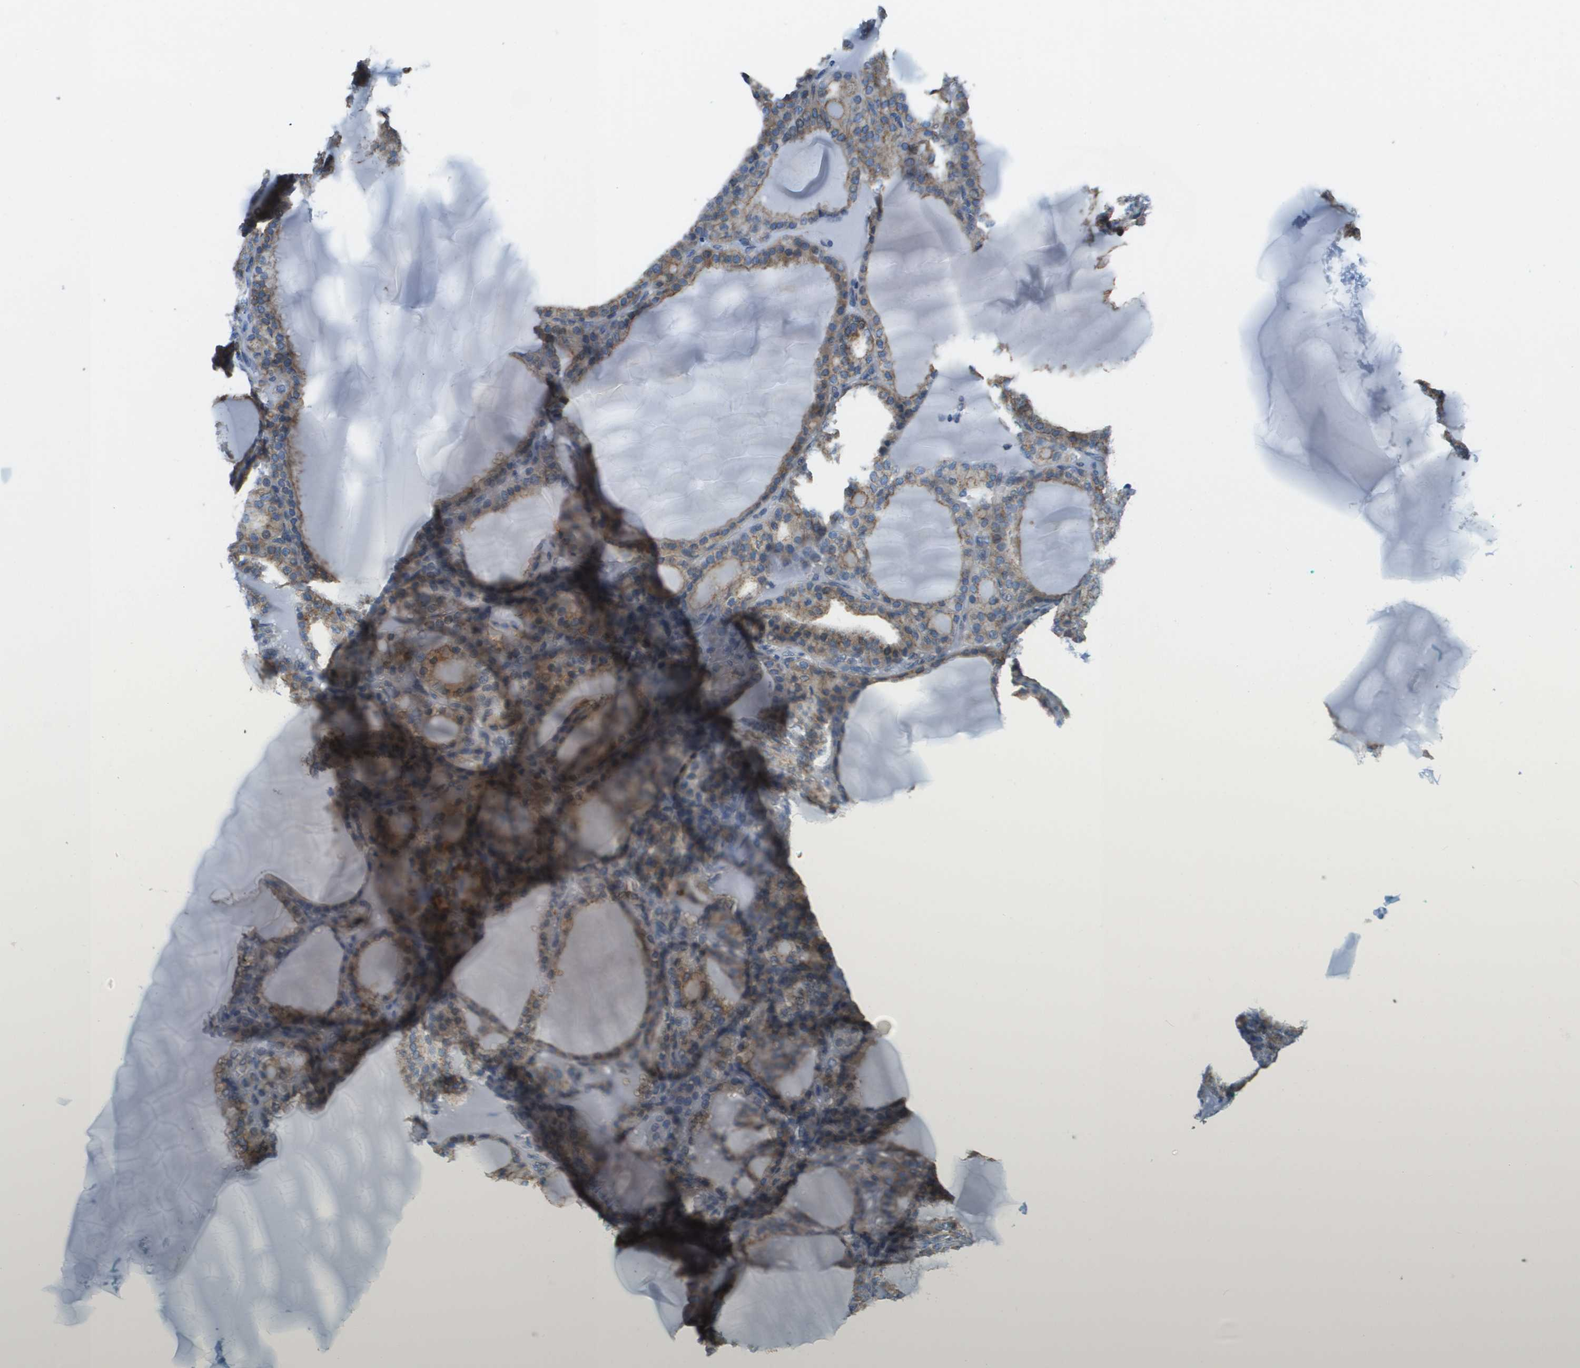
{"staining": {"intensity": "weak", "quantity": ">75%", "location": "cytoplasmic/membranous"}, "tissue": "thyroid gland", "cell_type": "Glandular cells", "image_type": "normal", "snomed": [{"axis": "morphology", "description": "Normal tissue, NOS"}, {"axis": "topography", "description": "Thyroid gland"}], "caption": "A high-resolution micrograph shows immunohistochemistry staining of normal thyroid gland, which shows weak cytoplasmic/membranous staining in about >75% of glandular cells.", "gene": "MYH11", "patient": {"sex": "female", "age": 28}}